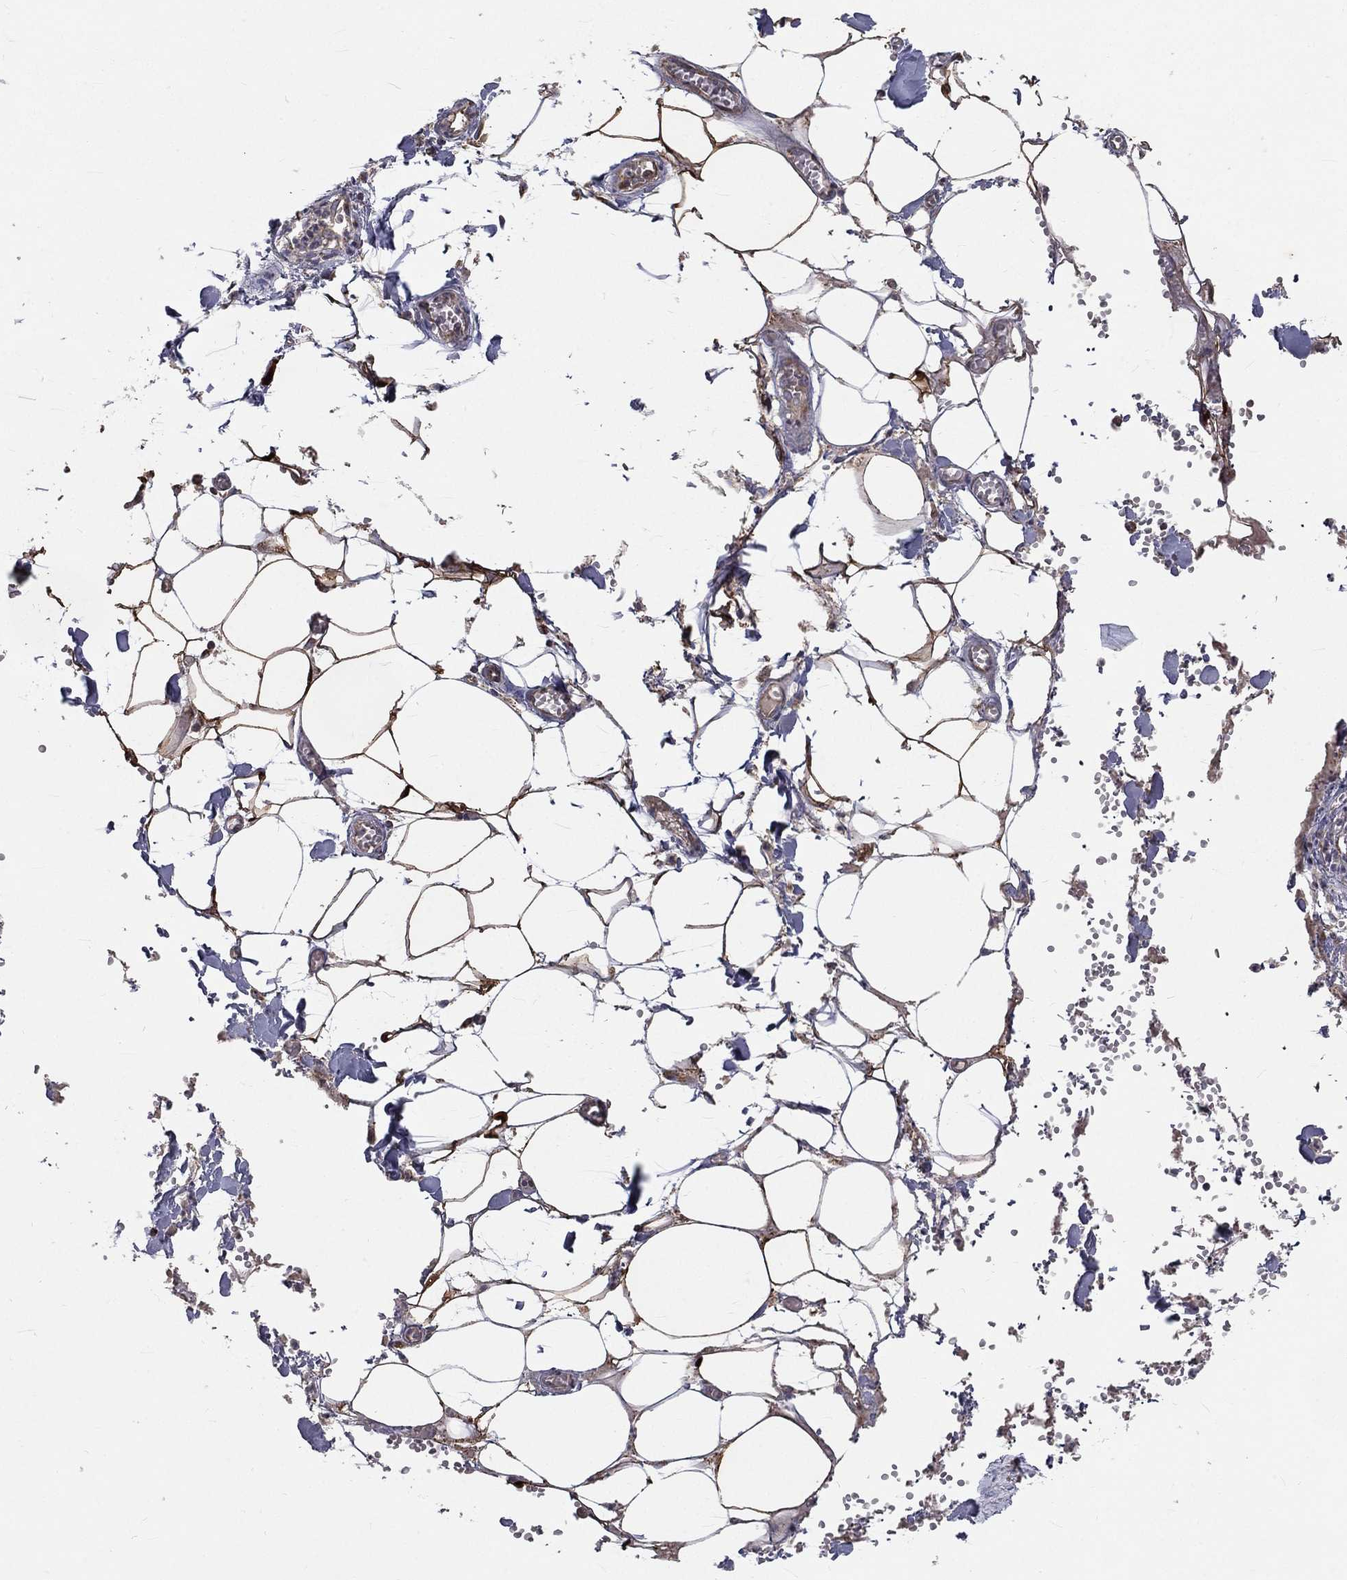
{"staining": {"intensity": "moderate", "quantity": "25%-75%", "location": "cytoplasmic/membranous"}, "tissue": "adipose tissue", "cell_type": "Adipocytes", "image_type": "normal", "snomed": [{"axis": "morphology", "description": "Normal tissue, NOS"}, {"axis": "morphology", "description": "Squamous cell carcinoma, NOS"}, {"axis": "topography", "description": "Cartilage tissue"}, {"axis": "topography", "description": "Lung"}], "caption": "A brown stain shows moderate cytoplasmic/membranous staining of a protein in adipocytes of benign adipose tissue. The staining was performed using DAB (3,3'-diaminobenzidine) to visualize the protein expression in brown, while the nuclei were stained in blue with hematoxylin (Magnification: 20x).", "gene": "GPD1", "patient": {"sex": "male", "age": 66}}